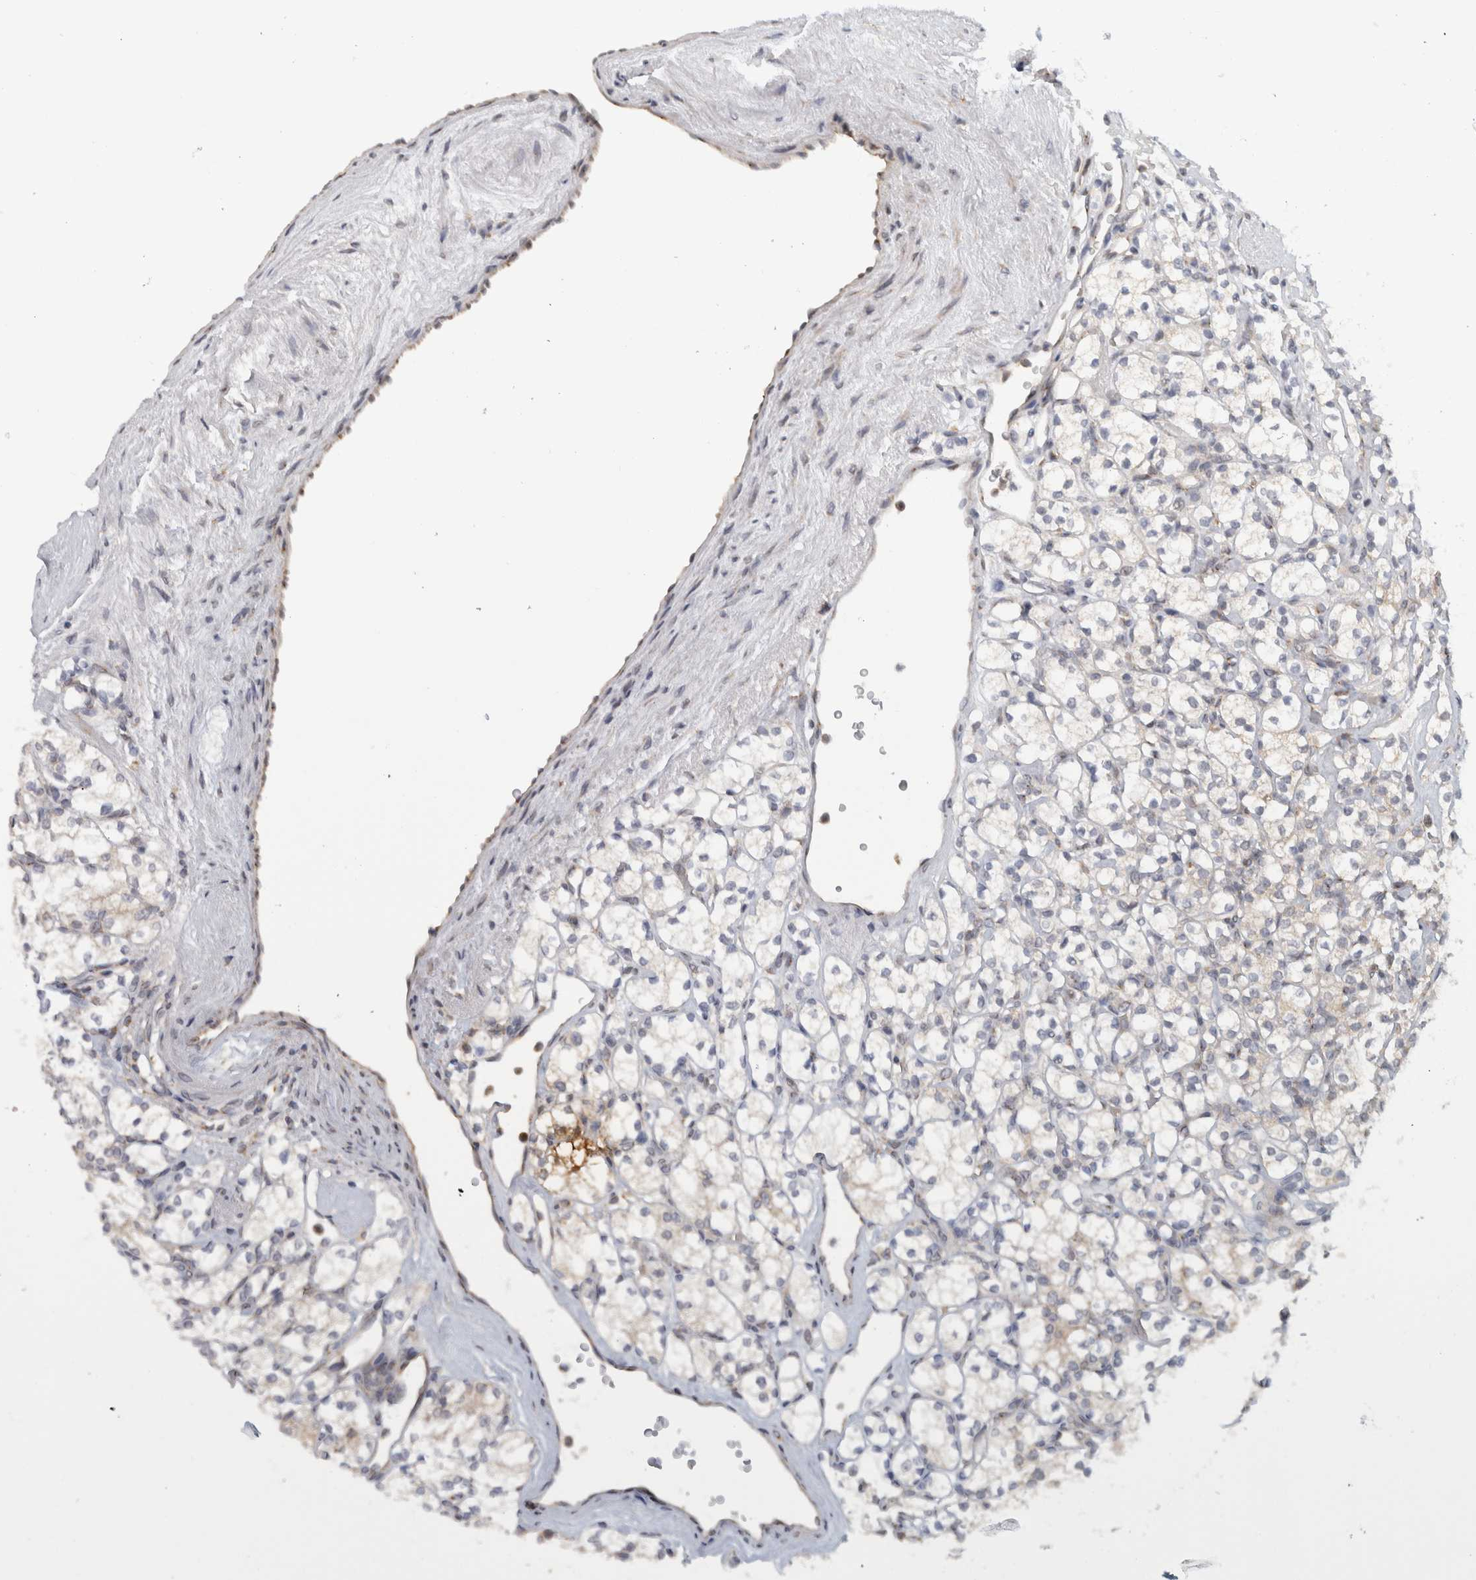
{"staining": {"intensity": "negative", "quantity": "none", "location": "none"}, "tissue": "renal cancer", "cell_type": "Tumor cells", "image_type": "cancer", "snomed": [{"axis": "morphology", "description": "Adenocarcinoma, NOS"}, {"axis": "topography", "description": "Kidney"}], "caption": "The IHC histopathology image has no significant expression in tumor cells of renal adenocarcinoma tissue. (DAB (3,3'-diaminobenzidine) IHC, high magnification).", "gene": "CMC2", "patient": {"sex": "male", "age": 77}}